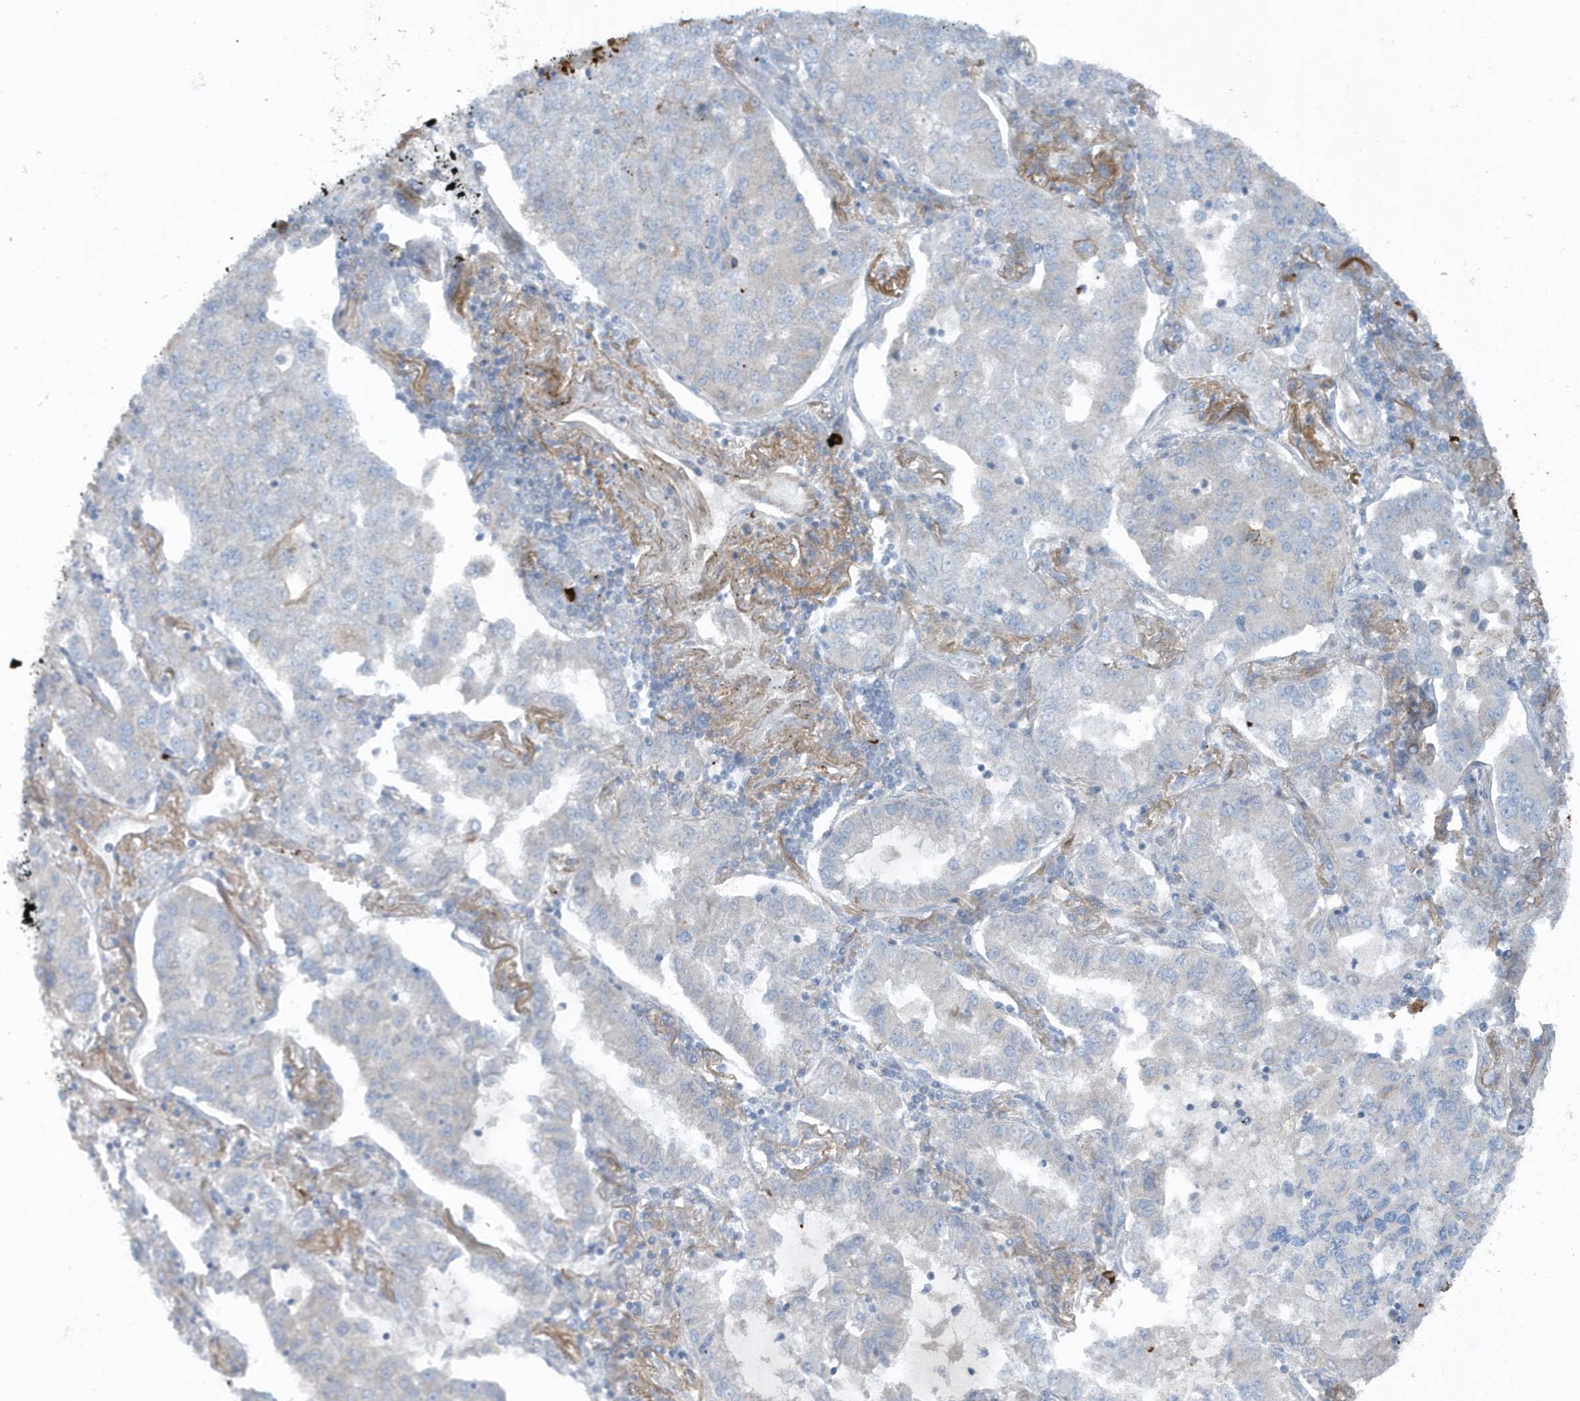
{"staining": {"intensity": "negative", "quantity": "none", "location": "none"}, "tissue": "lung cancer", "cell_type": "Tumor cells", "image_type": "cancer", "snomed": [{"axis": "morphology", "description": "Adenocarcinoma, NOS"}, {"axis": "topography", "description": "Lung"}], "caption": "High power microscopy image of an immunohistochemistry (IHC) micrograph of lung adenocarcinoma, revealing no significant positivity in tumor cells. Brightfield microscopy of immunohistochemistry stained with DAB (brown) and hematoxylin (blue), captured at high magnification.", "gene": "SLC38A2", "patient": {"sex": "male", "age": 49}}